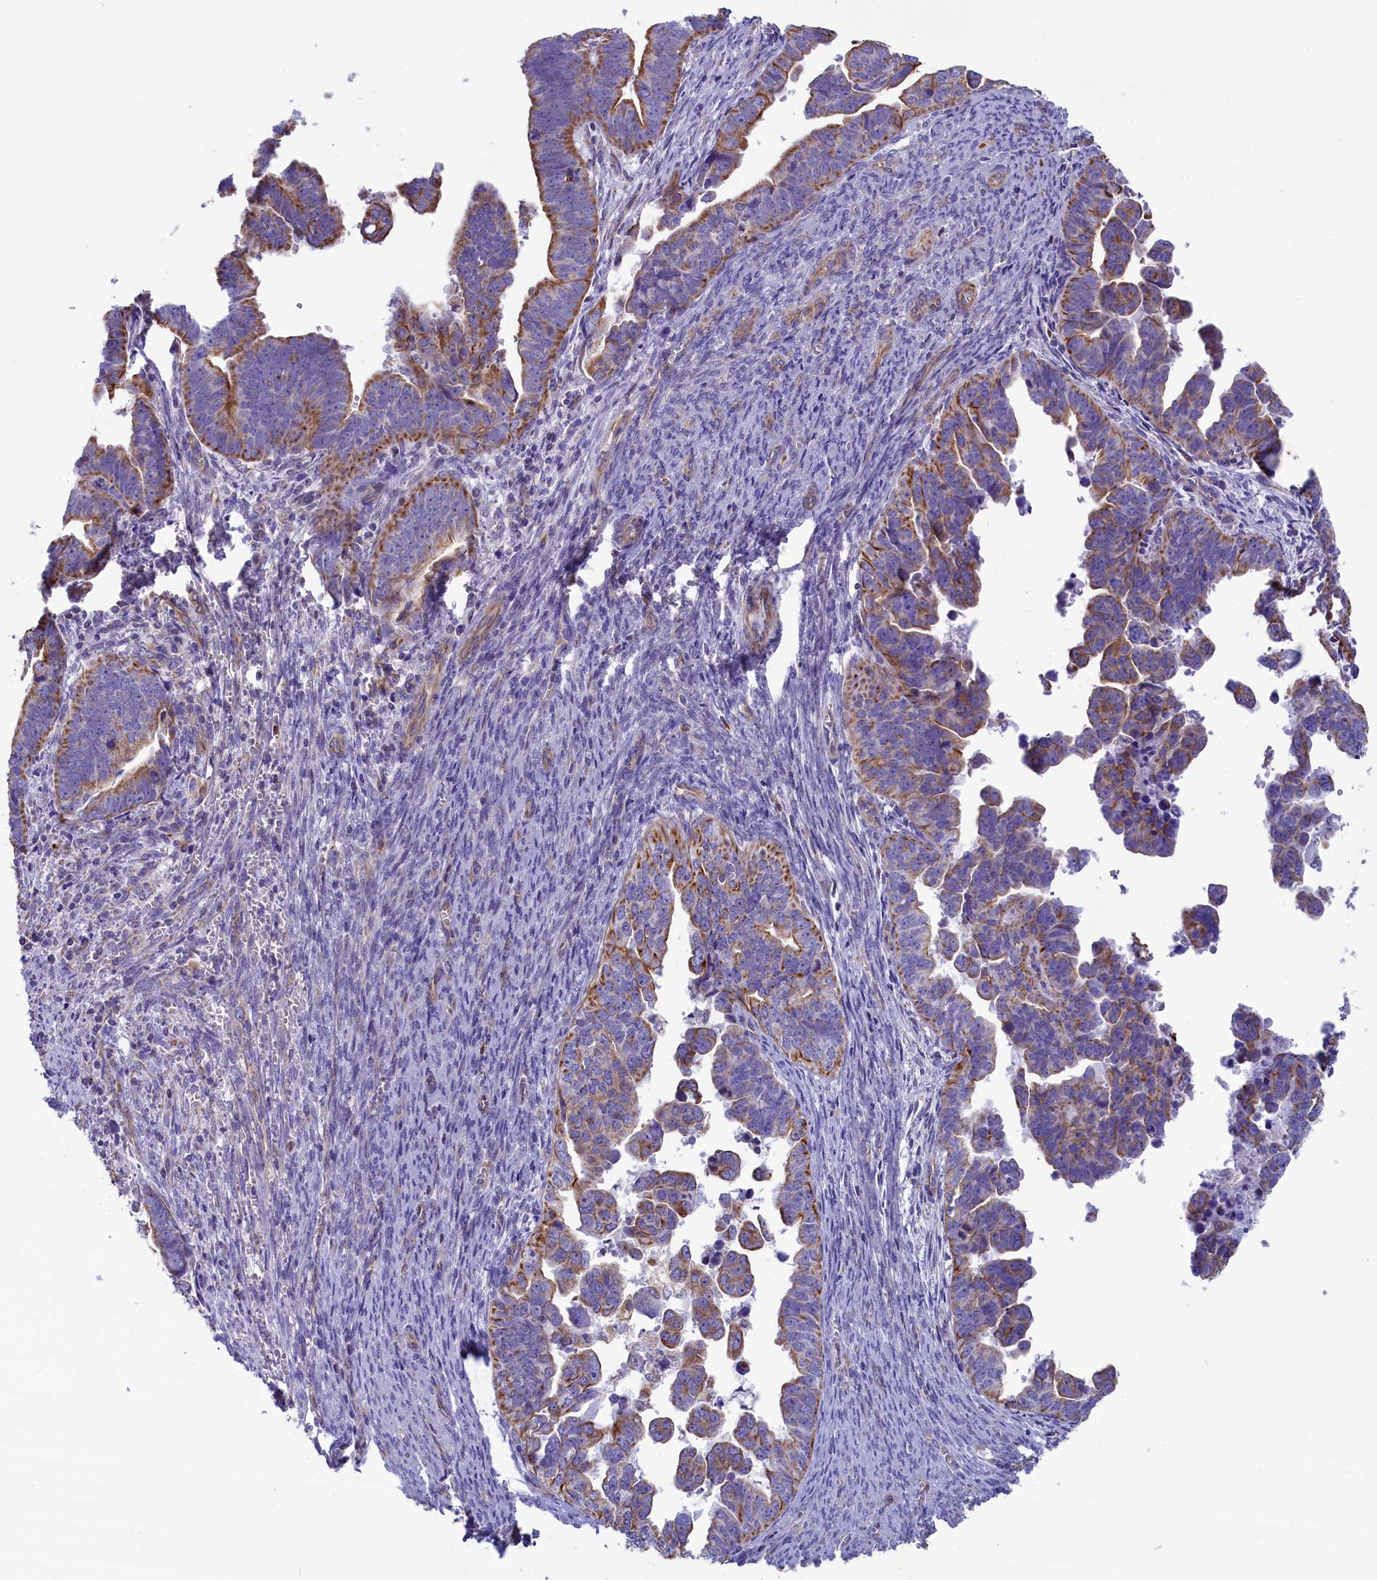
{"staining": {"intensity": "moderate", "quantity": ">75%", "location": "cytoplasmic/membranous"}, "tissue": "endometrial cancer", "cell_type": "Tumor cells", "image_type": "cancer", "snomed": [{"axis": "morphology", "description": "Adenocarcinoma, NOS"}, {"axis": "topography", "description": "Endometrium"}], "caption": "A micrograph showing moderate cytoplasmic/membranous staining in about >75% of tumor cells in endometrial cancer (adenocarcinoma), as visualized by brown immunohistochemical staining.", "gene": "GATB", "patient": {"sex": "female", "age": 75}}